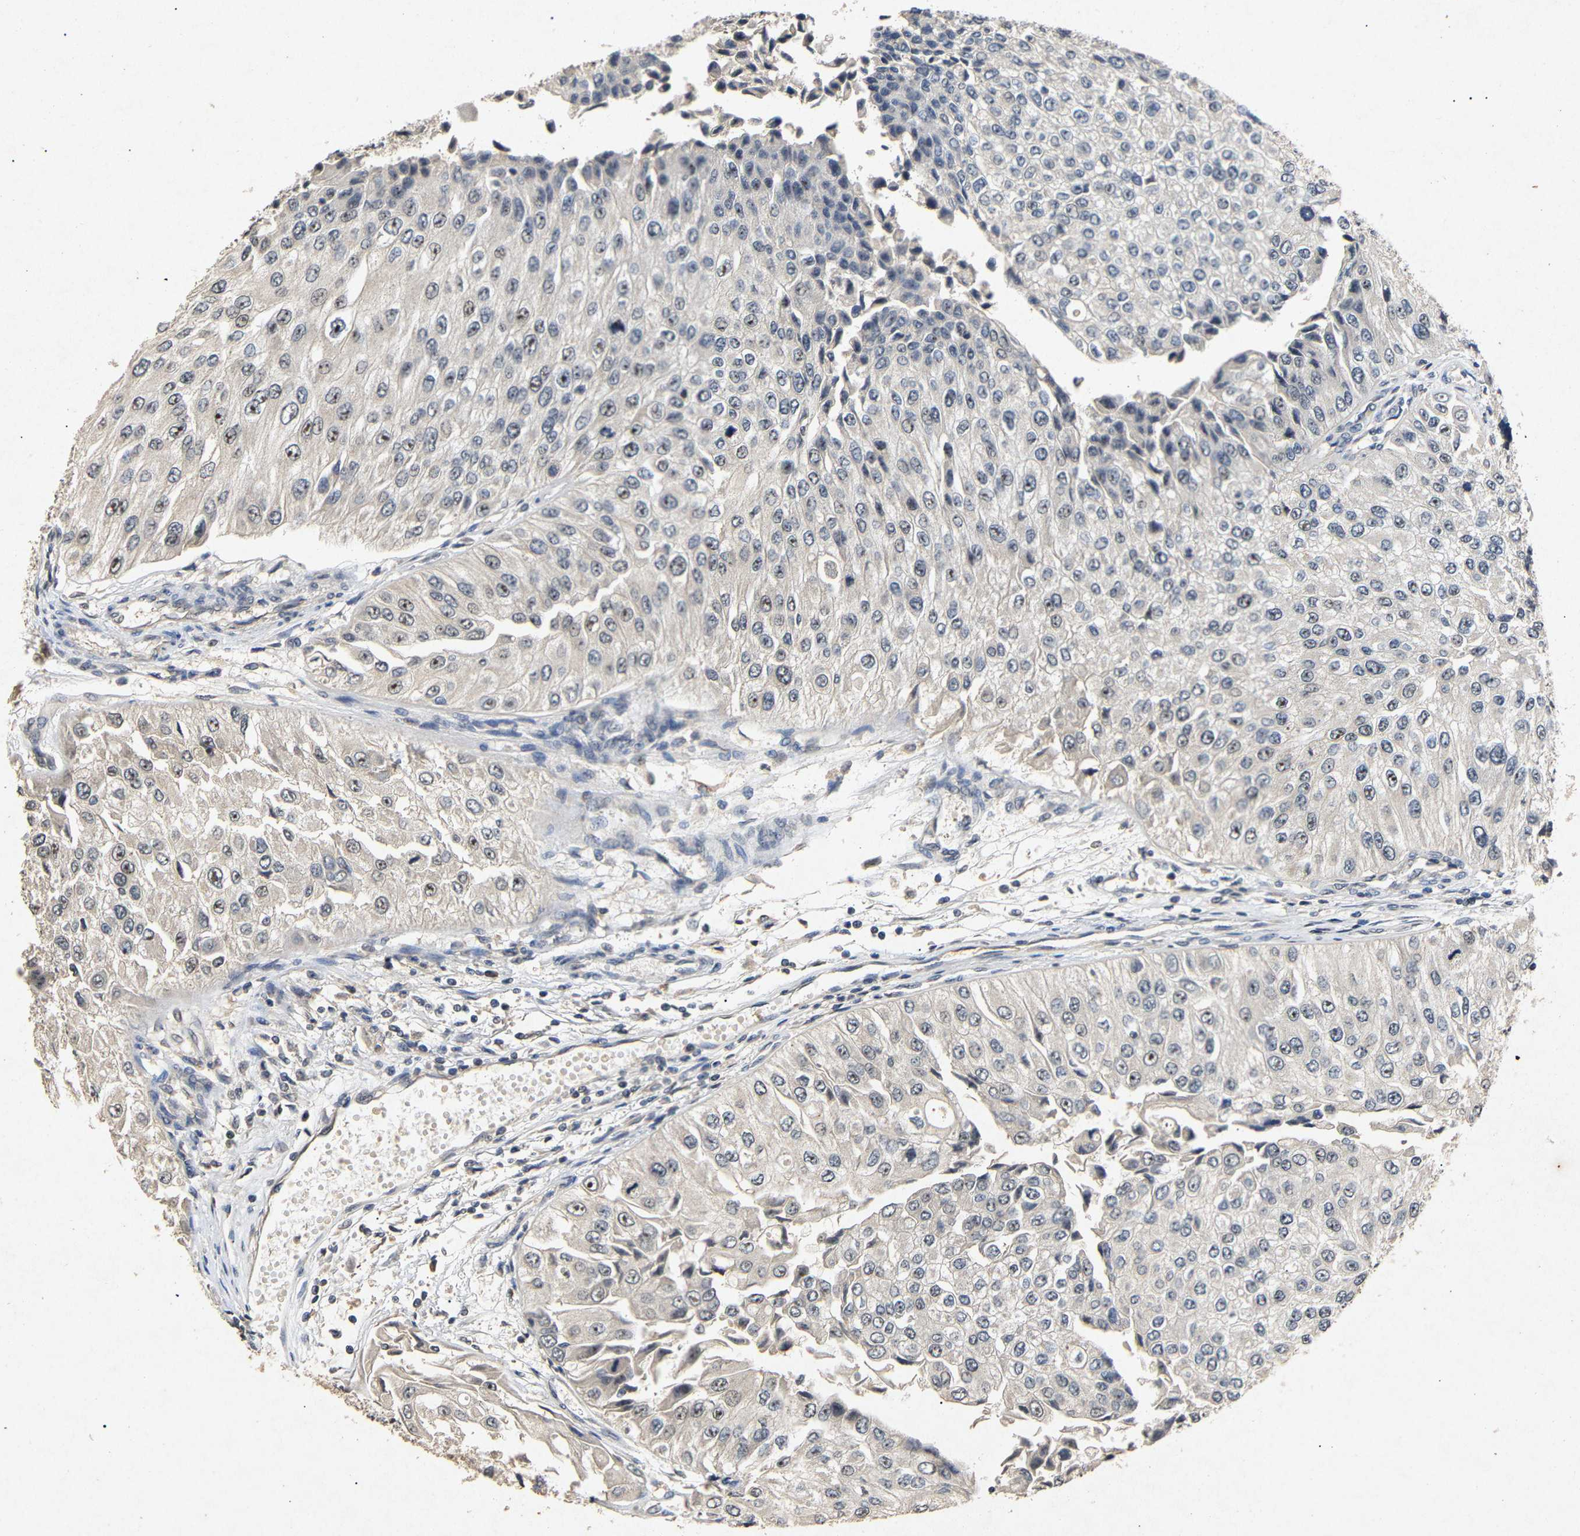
{"staining": {"intensity": "moderate", "quantity": "25%-75%", "location": "nuclear"}, "tissue": "urothelial cancer", "cell_type": "Tumor cells", "image_type": "cancer", "snomed": [{"axis": "morphology", "description": "Urothelial carcinoma, High grade"}, {"axis": "topography", "description": "Kidney"}, {"axis": "topography", "description": "Urinary bladder"}], "caption": "The photomicrograph demonstrates immunohistochemical staining of urothelial cancer. There is moderate nuclear positivity is present in about 25%-75% of tumor cells.", "gene": "PARN", "patient": {"sex": "male", "age": 77}}